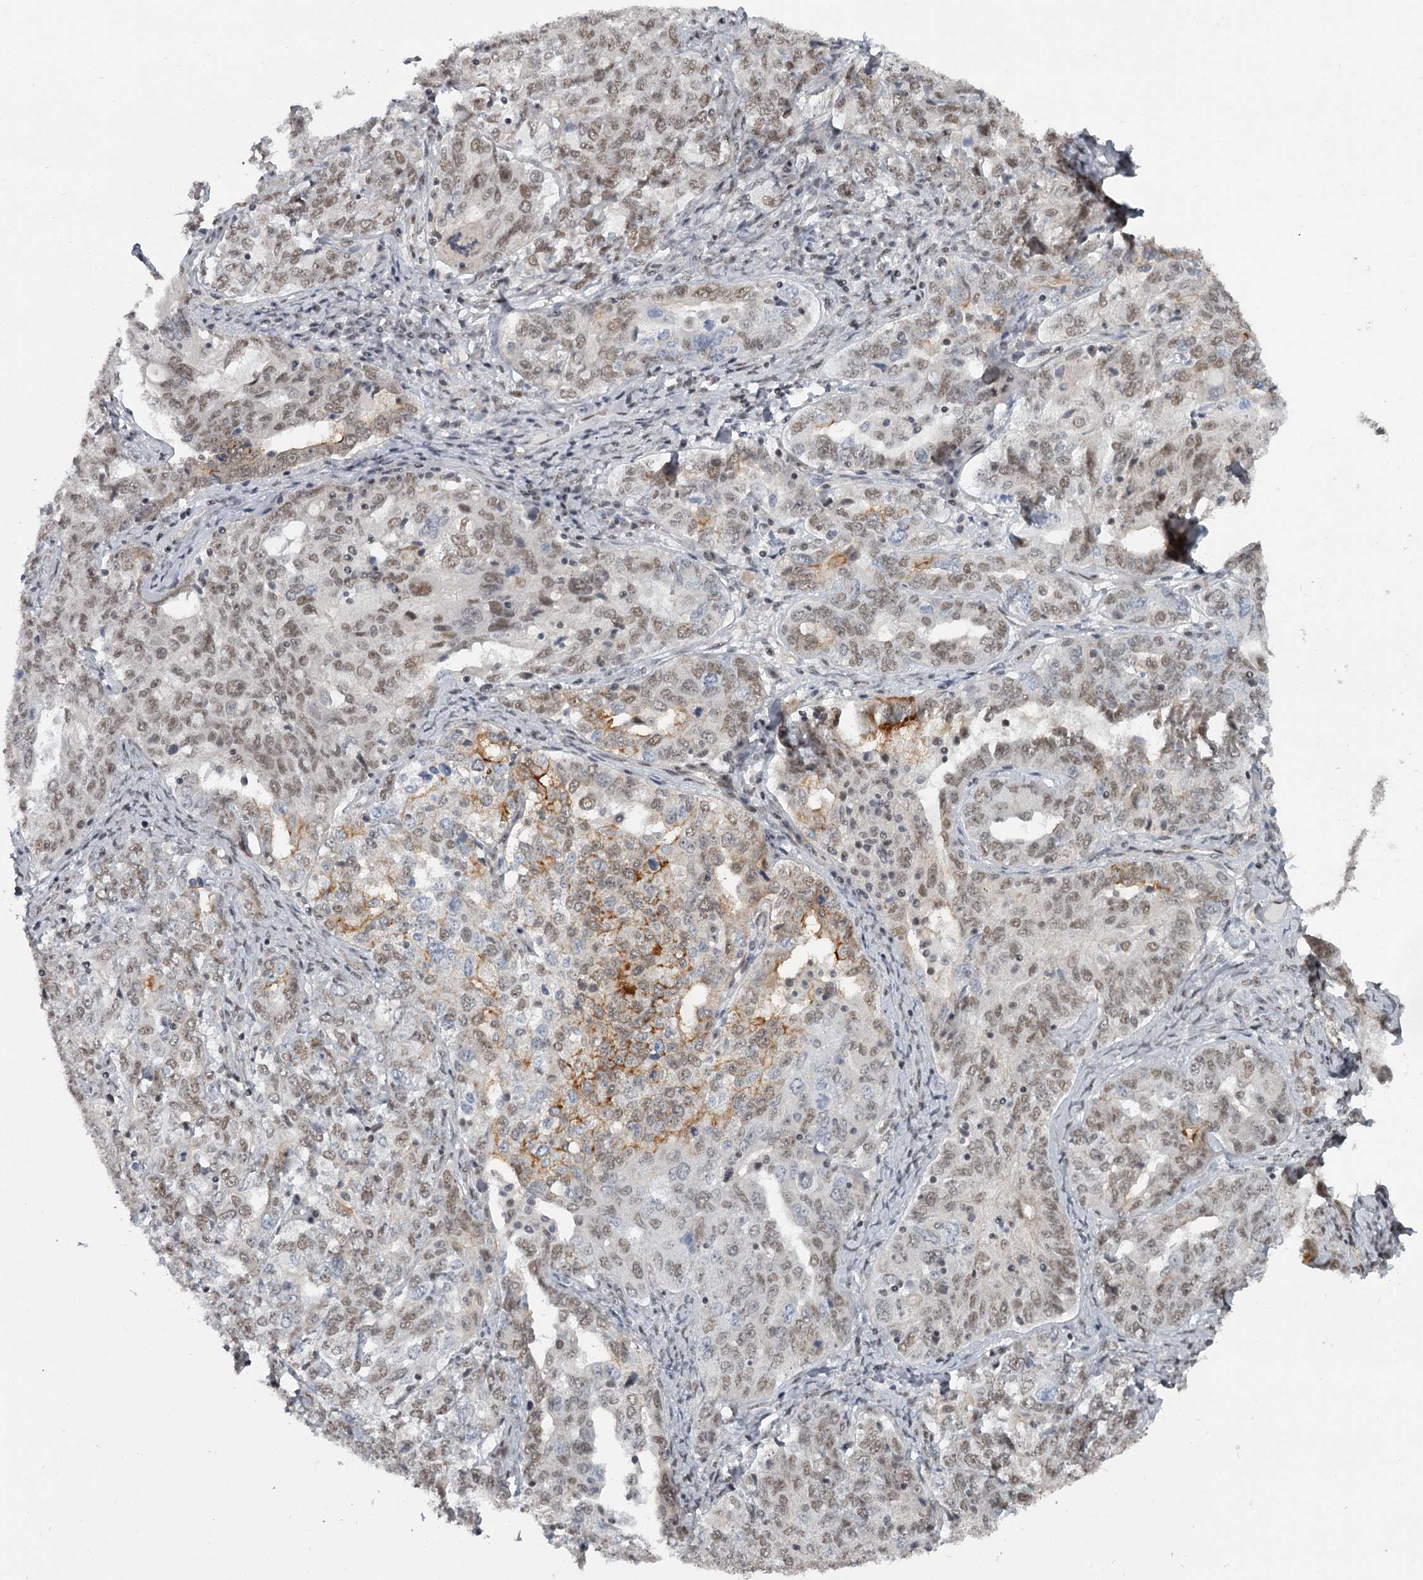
{"staining": {"intensity": "moderate", "quantity": ">75%", "location": "cytoplasmic/membranous,nuclear"}, "tissue": "ovarian cancer", "cell_type": "Tumor cells", "image_type": "cancer", "snomed": [{"axis": "morphology", "description": "Carcinoma, endometroid"}, {"axis": "topography", "description": "Ovary"}], "caption": "Protein expression analysis of ovarian endometroid carcinoma exhibits moderate cytoplasmic/membranous and nuclear staining in about >75% of tumor cells.", "gene": "FAM13C", "patient": {"sex": "female", "age": 62}}